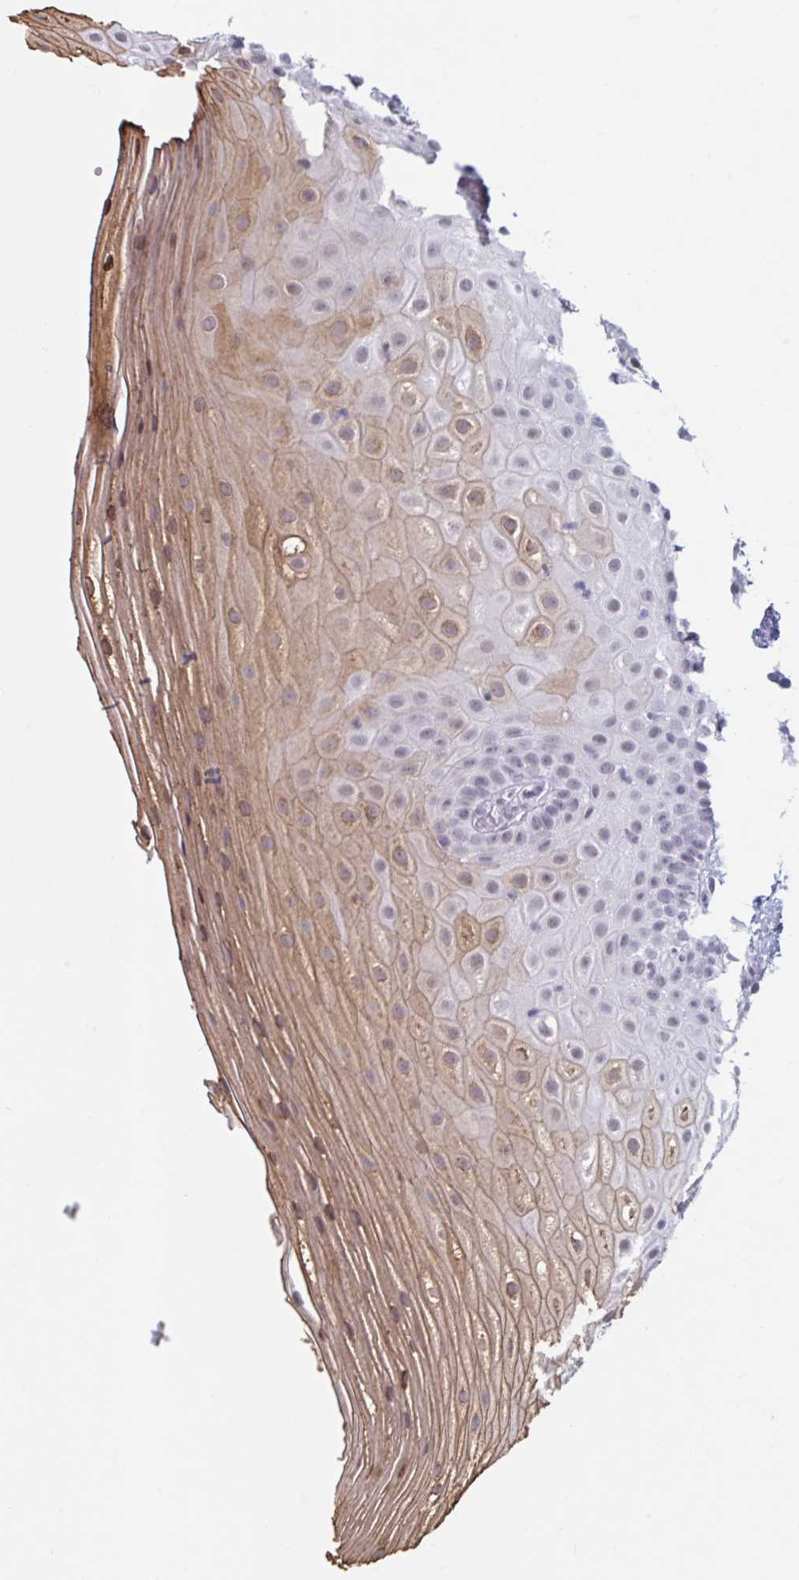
{"staining": {"intensity": "moderate", "quantity": "<25%", "location": "cytoplasmic/membranous,nuclear"}, "tissue": "oral mucosa", "cell_type": "Squamous epithelial cells", "image_type": "normal", "snomed": [{"axis": "morphology", "description": "Normal tissue, NOS"}, {"axis": "topography", "description": "Oral tissue"}], "caption": "Human oral mucosa stained for a protein (brown) exhibits moderate cytoplasmic/membranous,nuclear positive positivity in about <25% of squamous epithelial cells.", "gene": "HSD17B6", "patient": {"sex": "male", "age": 75}}